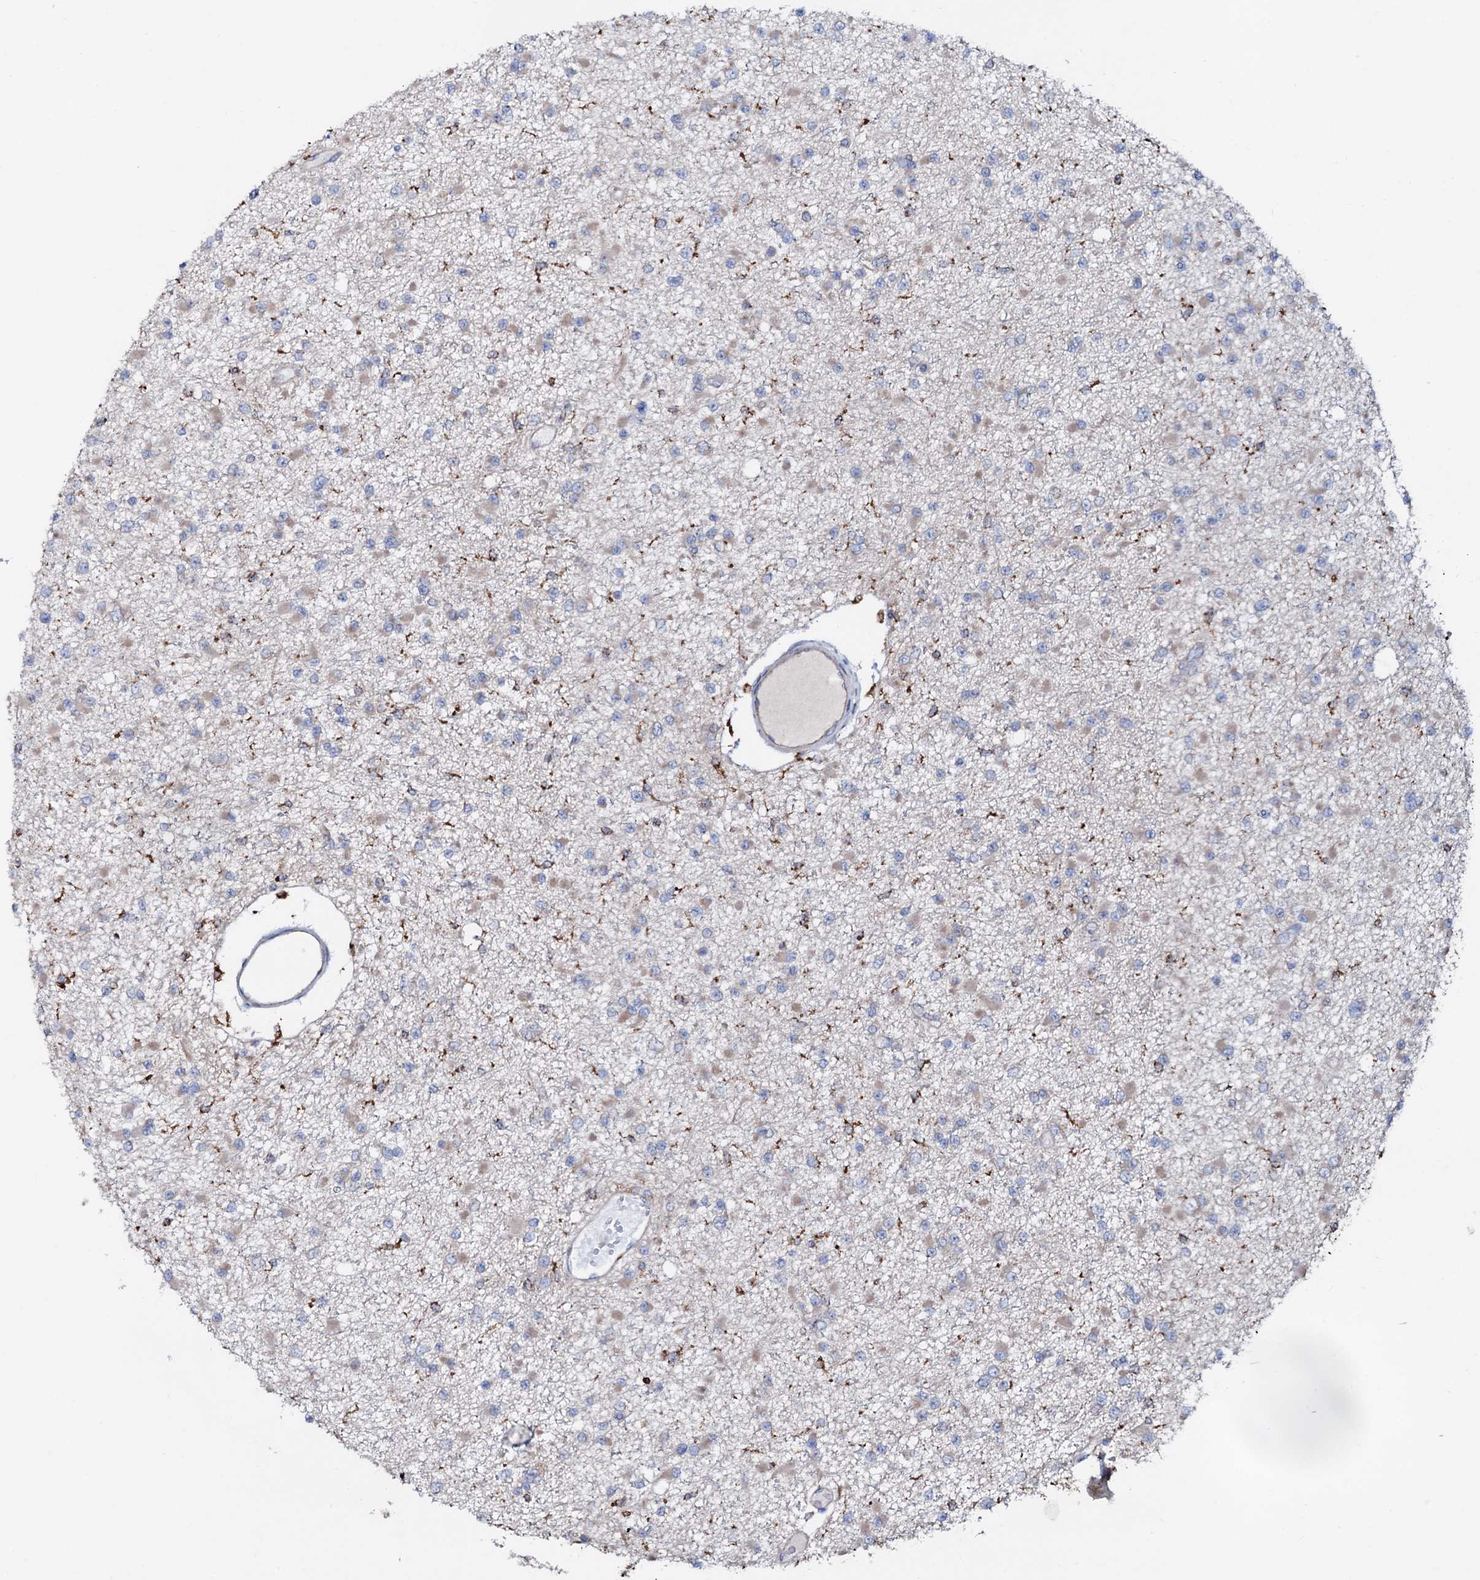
{"staining": {"intensity": "negative", "quantity": "none", "location": "none"}, "tissue": "glioma", "cell_type": "Tumor cells", "image_type": "cancer", "snomed": [{"axis": "morphology", "description": "Glioma, malignant, Low grade"}, {"axis": "topography", "description": "Brain"}], "caption": "This micrograph is of malignant glioma (low-grade) stained with immunohistochemistry to label a protein in brown with the nuclei are counter-stained blue. There is no expression in tumor cells. Nuclei are stained in blue.", "gene": "P2RX4", "patient": {"sex": "female", "age": 22}}